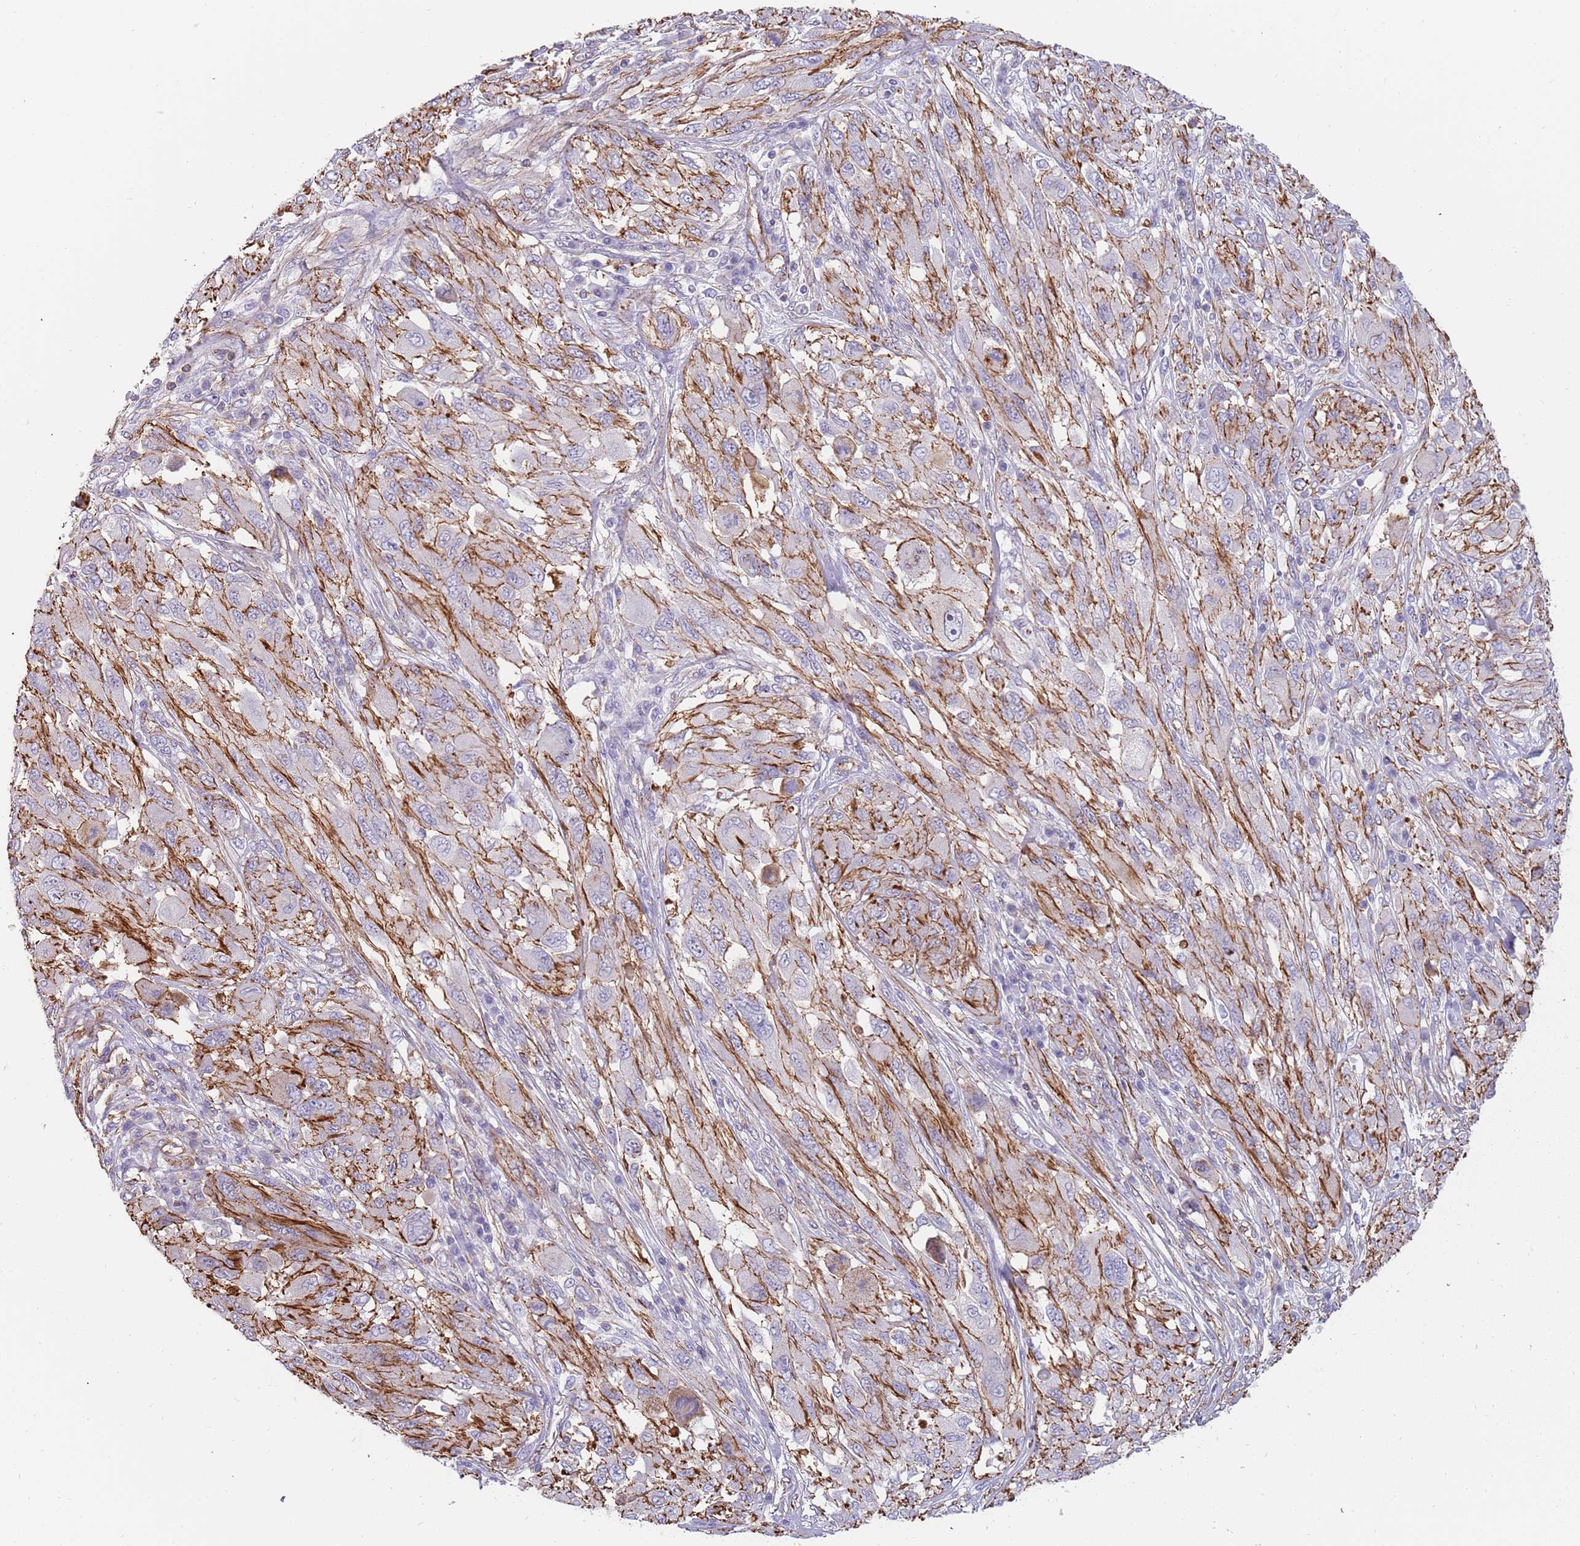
{"staining": {"intensity": "moderate", "quantity": ">75%", "location": "cytoplasmic/membranous"}, "tissue": "melanoma", "cell_type": "Tumor cells", "image_type": "cancer", "snomed": [{"axis": "morphology", "description": "Malignant melanoma, NOS"}, {"axis": "topography", "description": "Skin"}], "caption": "Immunohistochemistry (IHC) (DAB (3,3'-diaminobenzidine)) staining of human melanoma exhibits moderate cytoplasmic/membranous protein positivity in approximately >75% of tumor cells.", "gene": "GFRAL", "patient": {"sex": "female", "age": 91}}